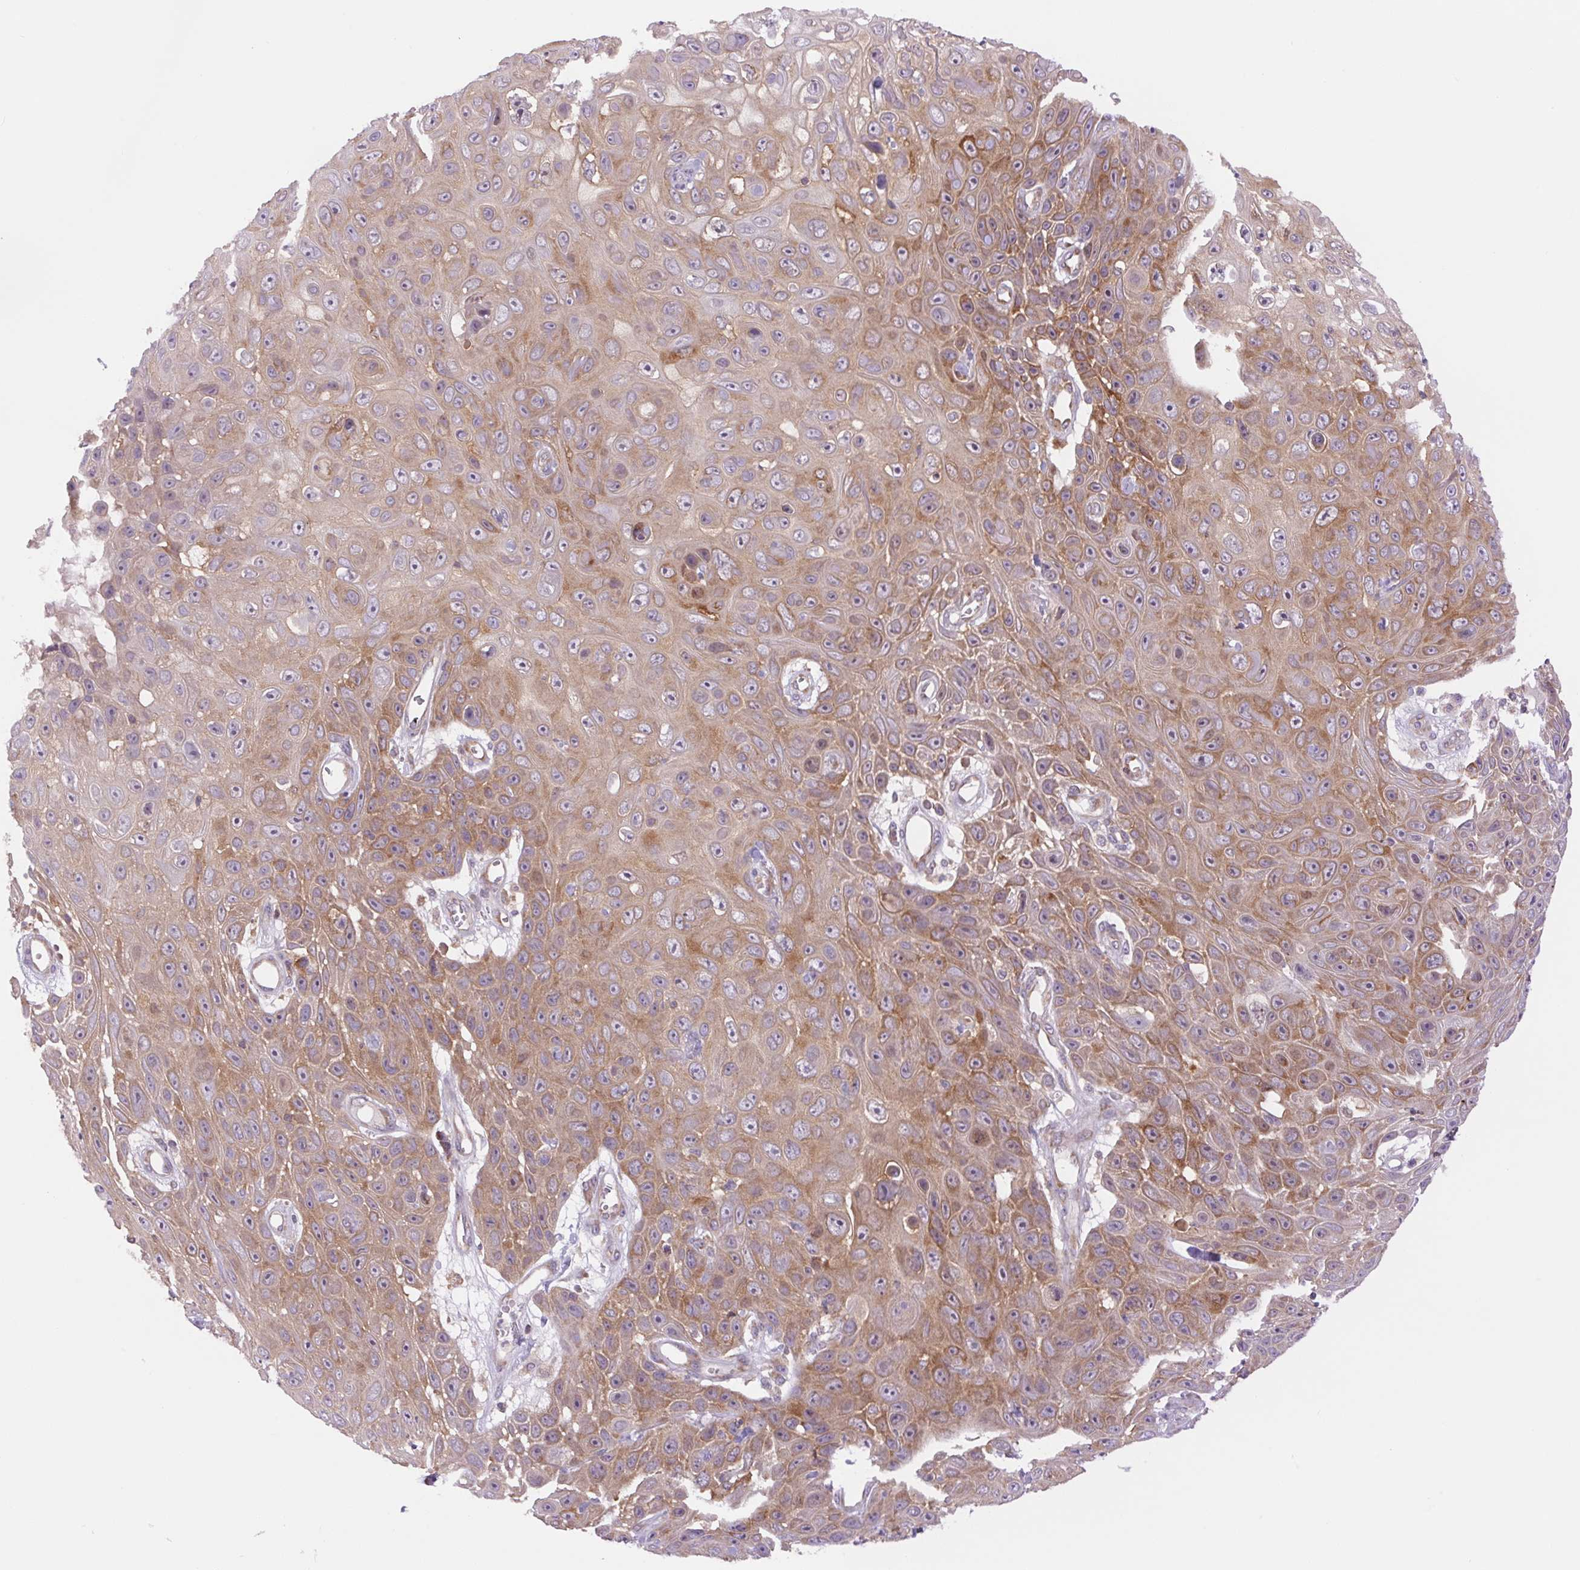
{"staining": {"intensity": "moderate", "quantity": ">75%", "location": "cytoplasmic/membranous"}, "tissue": "skin cancer", "cell_type": "Tumor cells", "image_type": "cancer", "snomed": [{"axis": "morphology", "description": "Squamous cell carcinoma, NOS"}, {"axis": "topography", "description": "Skin"}], "caption": "Protein staining of skin squamous cell carcinoma tissue shows moderate cytoplasmic/membranous expression in approximately >75% of tumor cells.", "gene": "MINK1", "patient": {"sex": "male", "age": 82}}